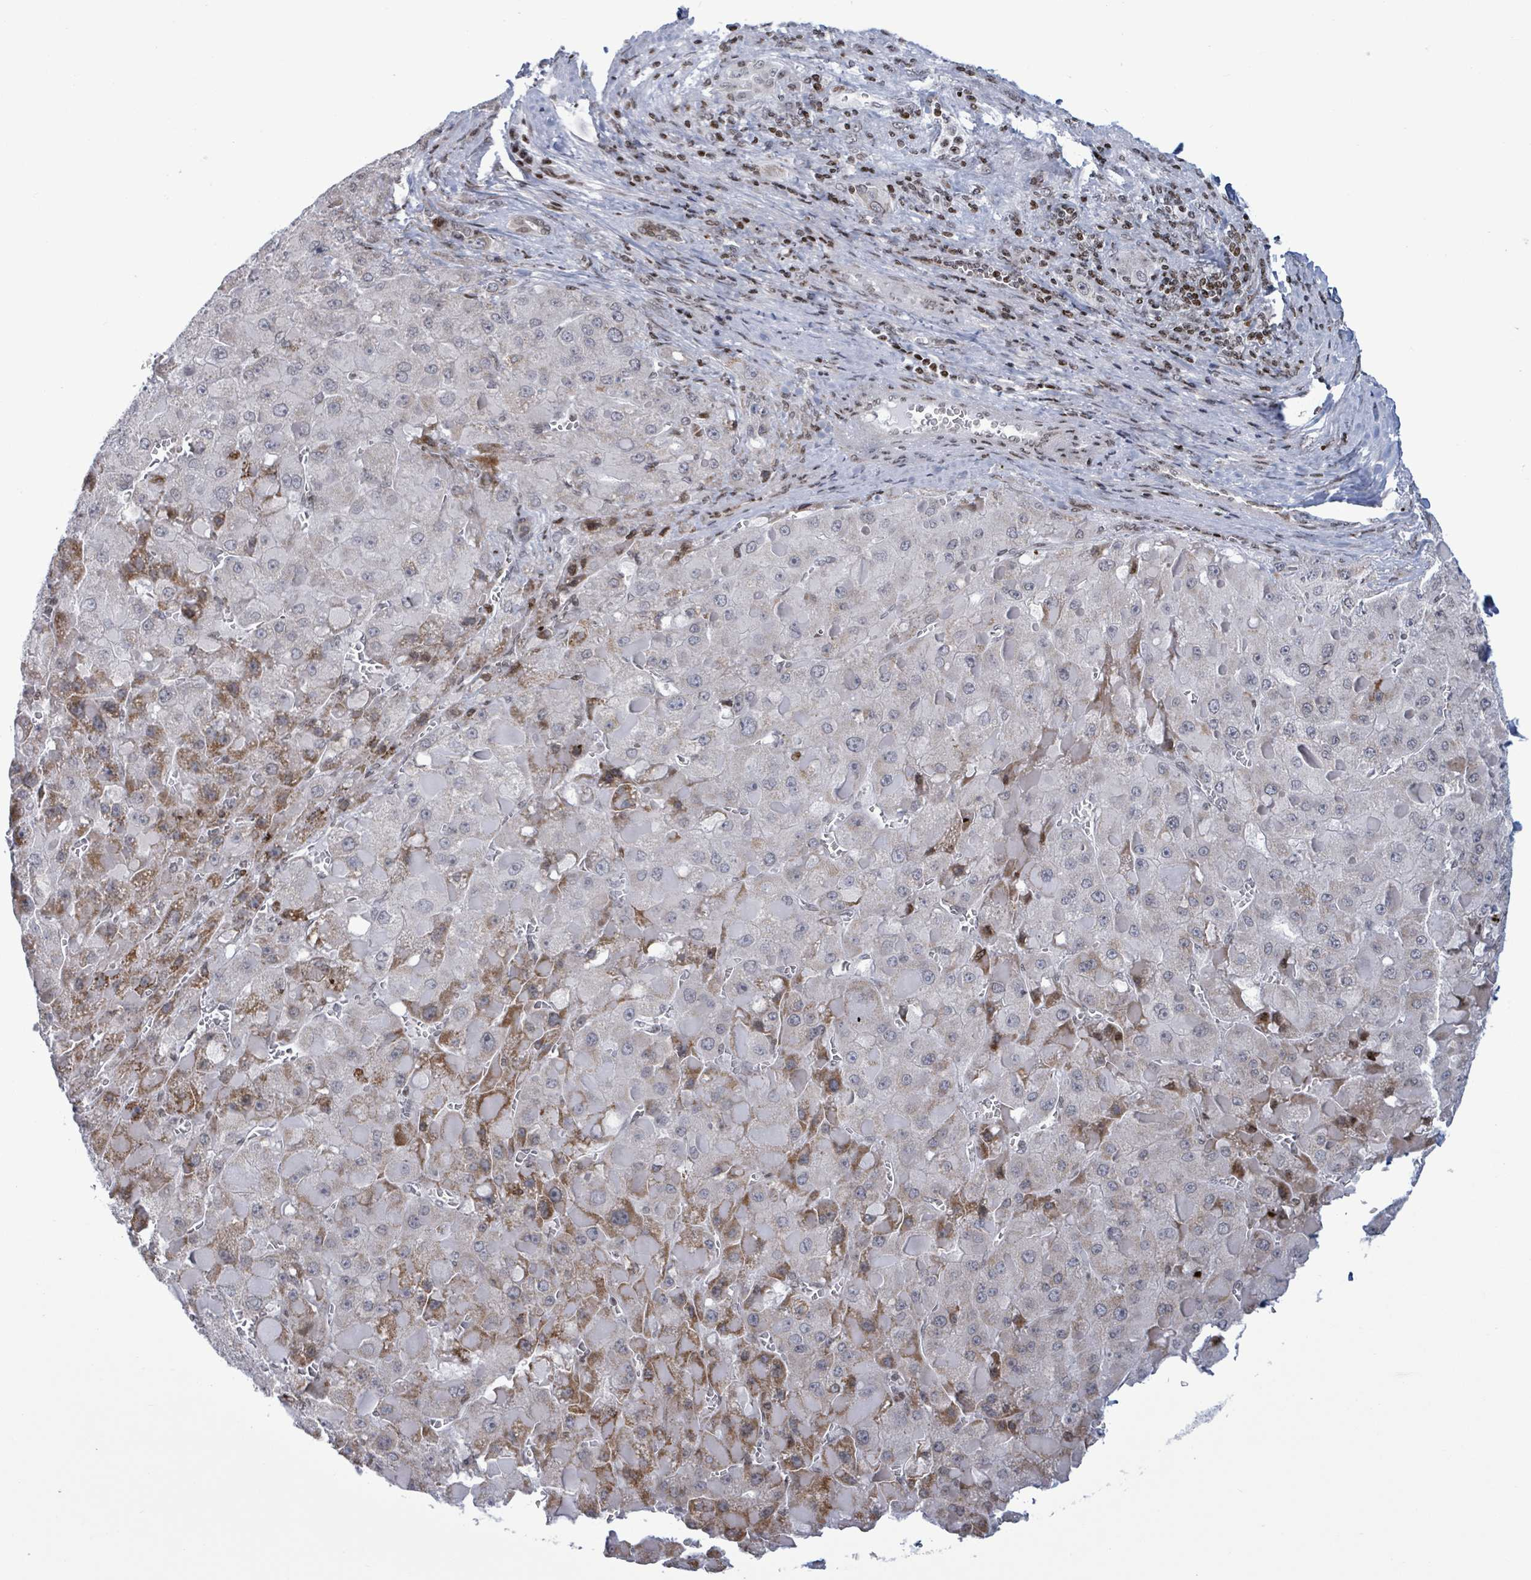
{"staining": {"intensity": "moderate", "quantity": "25%-75%", "location": "cytoplasmic/membranous"}, "tissue": "liver cancer", "cell_type": "Tumor cells", "image_type": "cancer", "snomed": [{"axis": "morphology", "description": "Carcinoma, Hepatocellular, NOS"}, {"axis": "topography", "description": "Liver"}], "caption": "IHC staining of liver hepatocellular carcinoma, which shows medium levels of moderate cytoplasmic/membranous expression in approximately 25%-75% of tumor cells indicating moderate cytoplasmic/membranous protein positivity. The staining was performed using DAB (brown) for protein detection and nuclei were counterstained in hematoxylin (blue).", "gene": "FNDC4", "patient": {"sex": "female", "age": 73}}